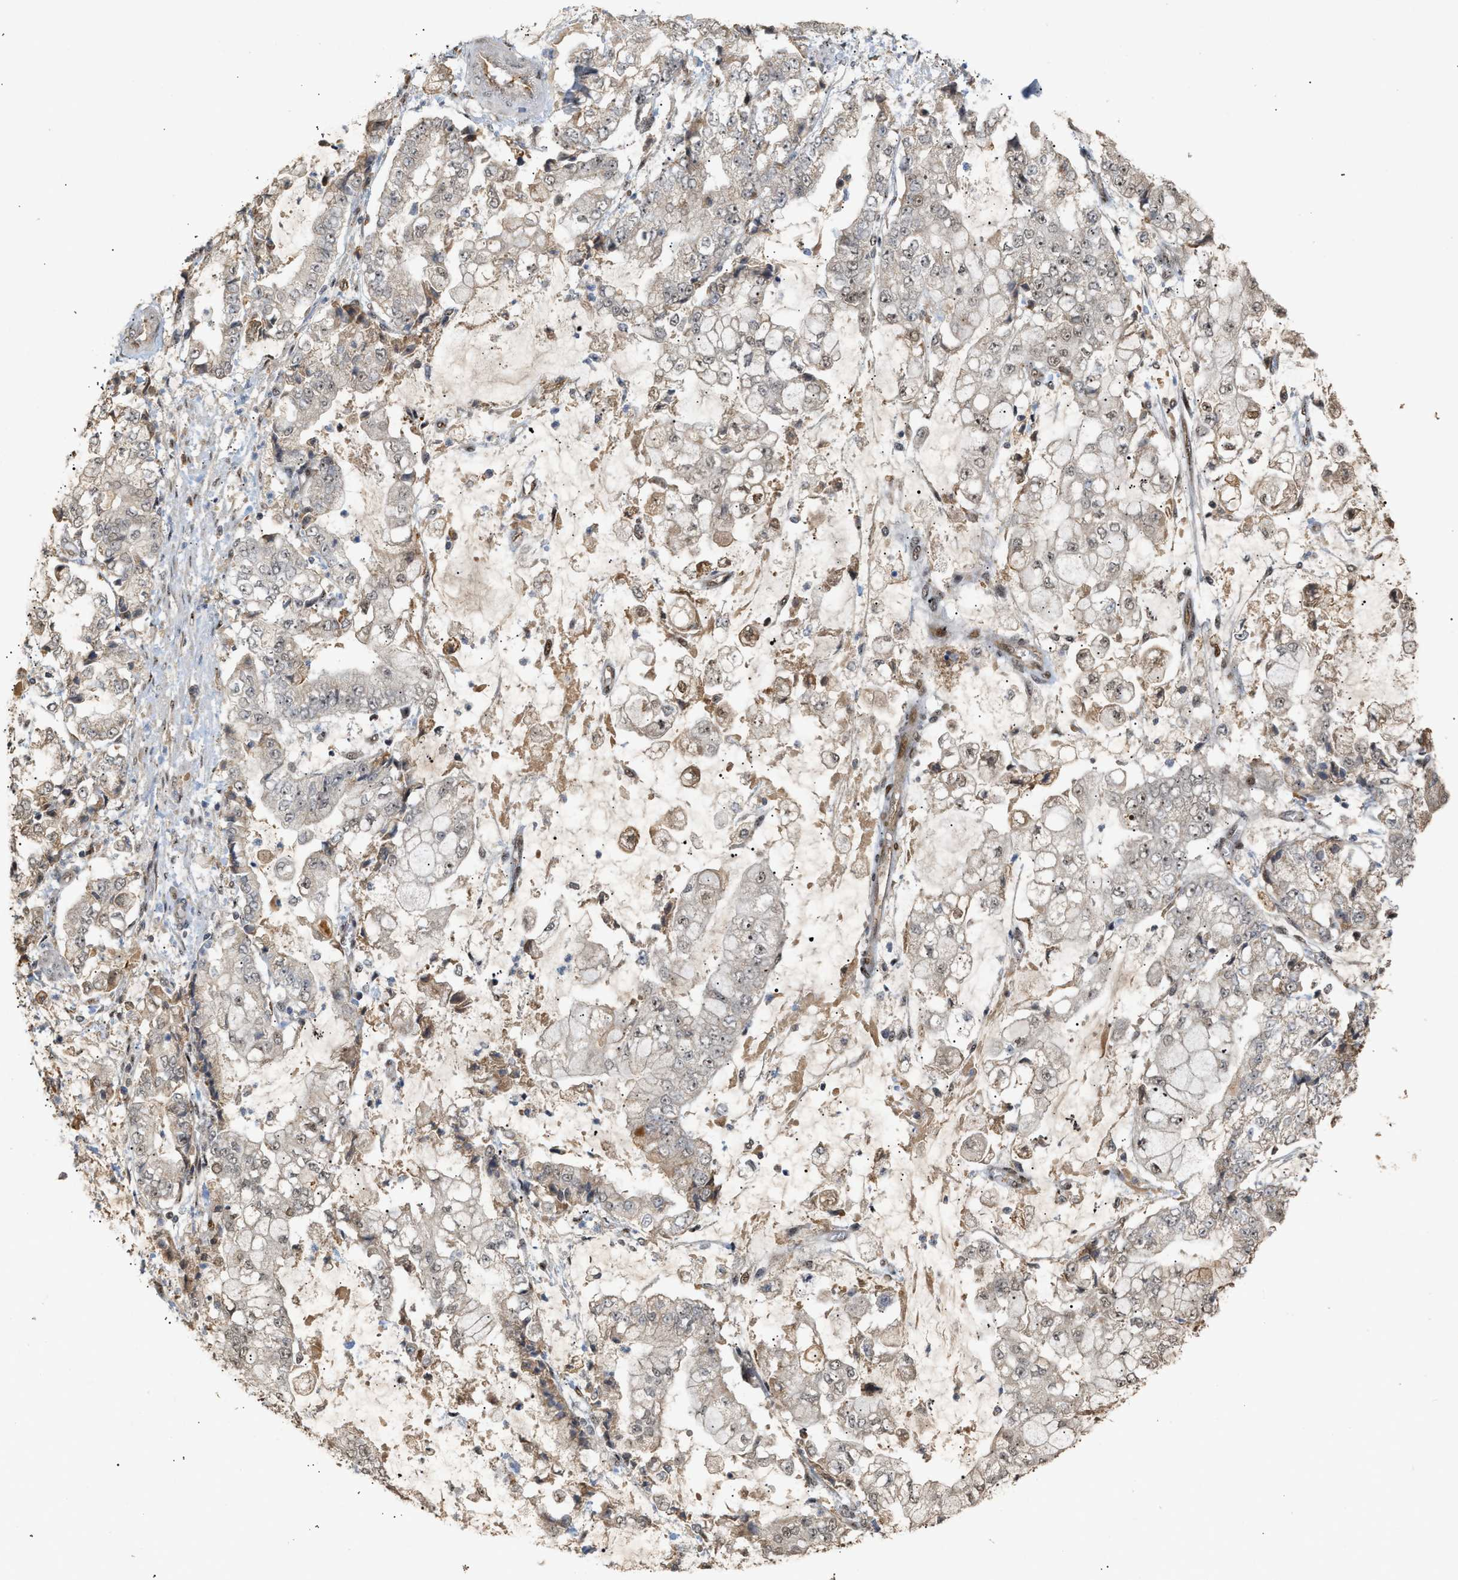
{"staining": {"intensity": "weak", "quantity": "25%-75%", "location": "nuclear"}, "tissue": "stomach cancer", "cell_type": "Tumor cells", "image_type": "cancer", "snomed": [{"axis": "morphology", "description": "Adenocarcinoma, NOS"}, {"axis": "topography", "description": "Stomach"}], "caption": "There is low levels of weak nuclear positivity in tumor cells of stomach cancer, as demonstrated by immunohistochemical staining (brown color).", "gene": "ZFAND5", "patient": {"sex": "male", "age": 76}}